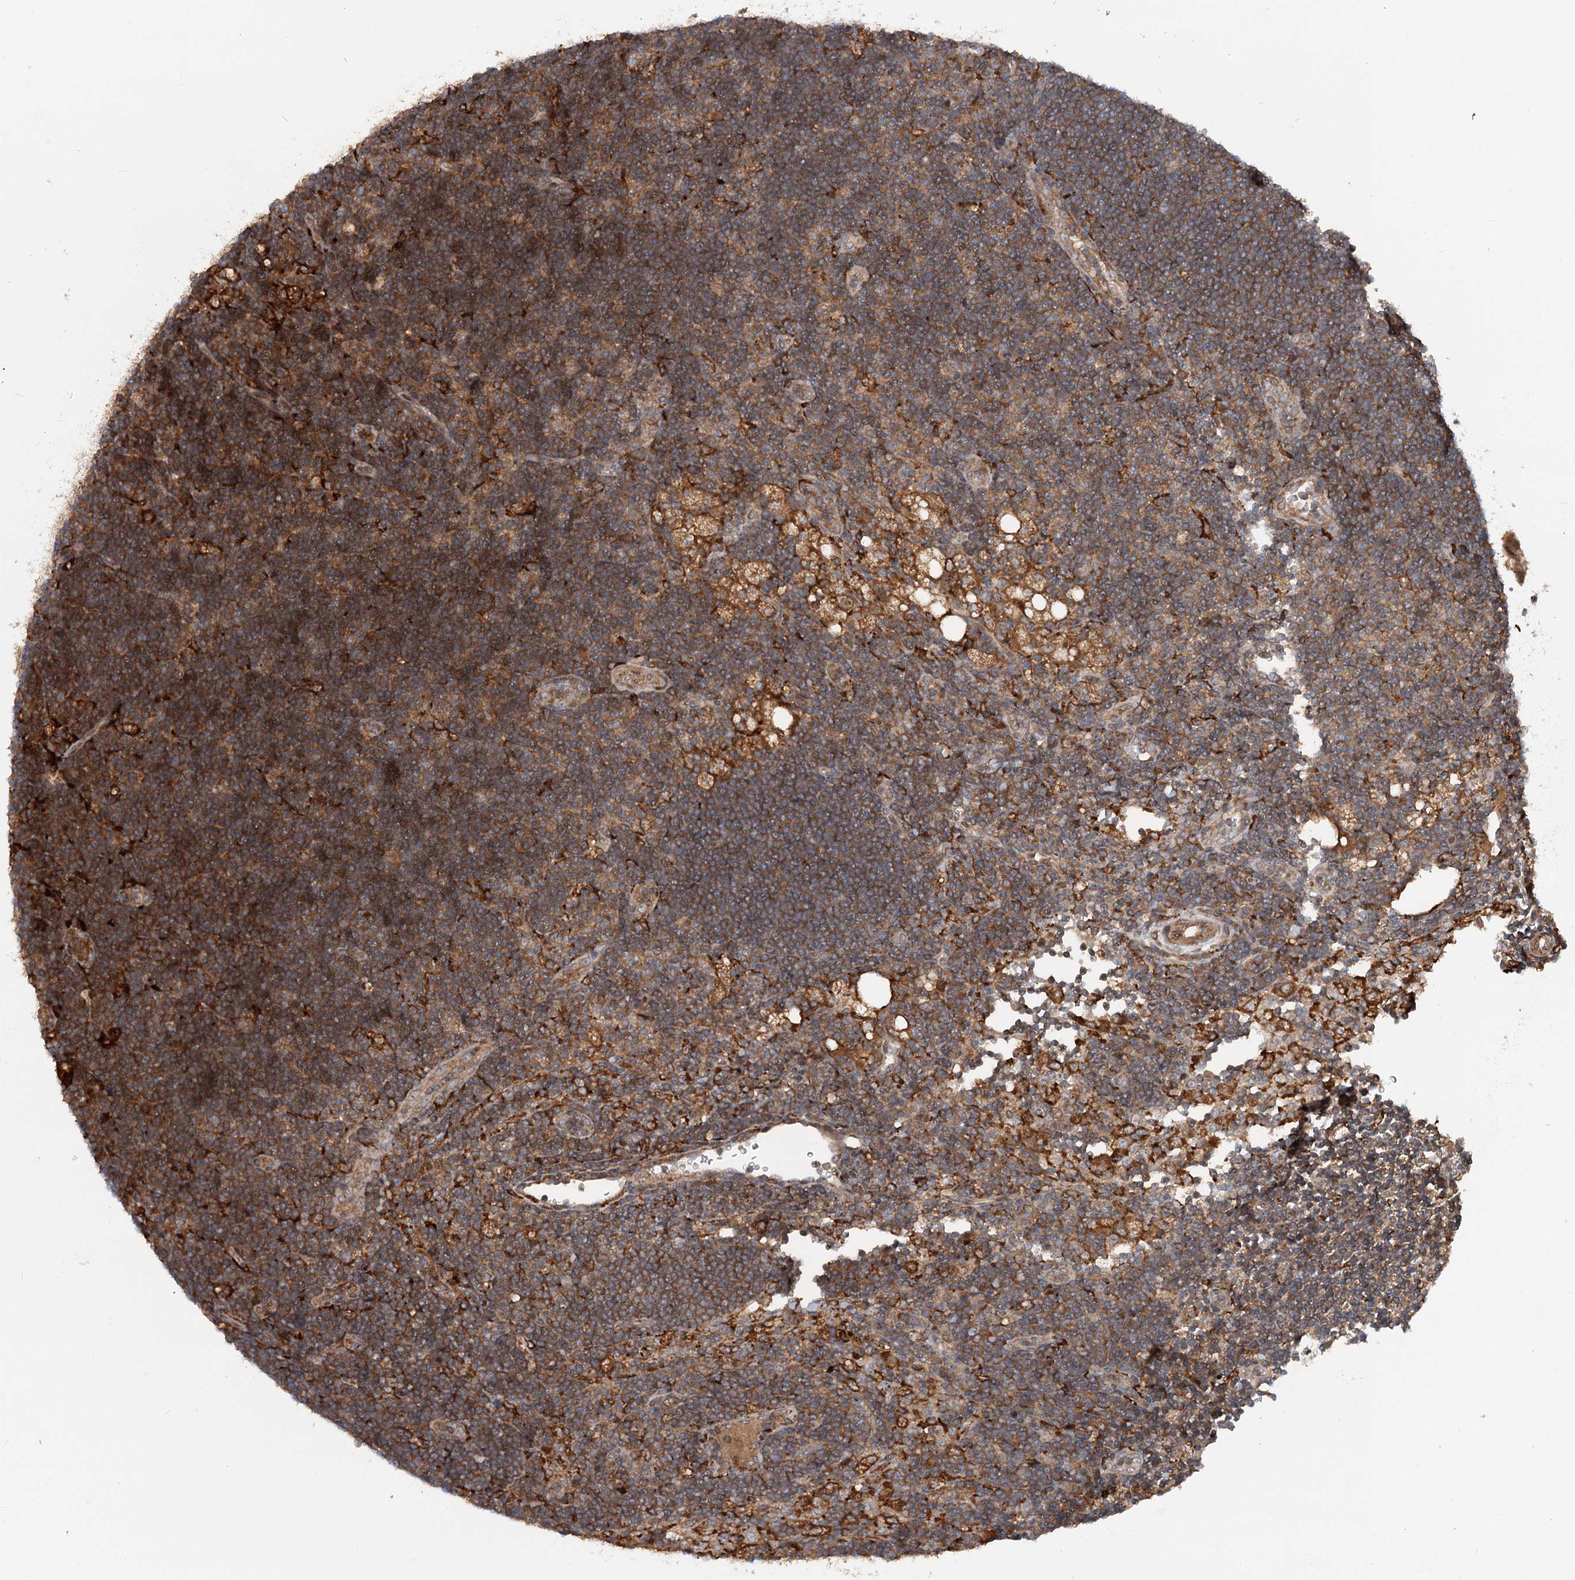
{"staining": {"intensity": "strong", "quantity": ">75%", "location": "cytoplasmic/membranous"}, "tissue": "lymph node", "cell_type": "Germinal center cells", "image_type": "normal", "snomed": [{"axis": "morphology", "description": "Normal tissue, NOS"}, {"axis": "topography", "description": "Lymph node"}], "caption": "Germinal center cells exhibit high levels of strong cytoplasmic/membranous expression in approximately >75% of cells in benign lymph node.", "gene": "RNF111", "patient": {"sex": "male", "age": 24}}